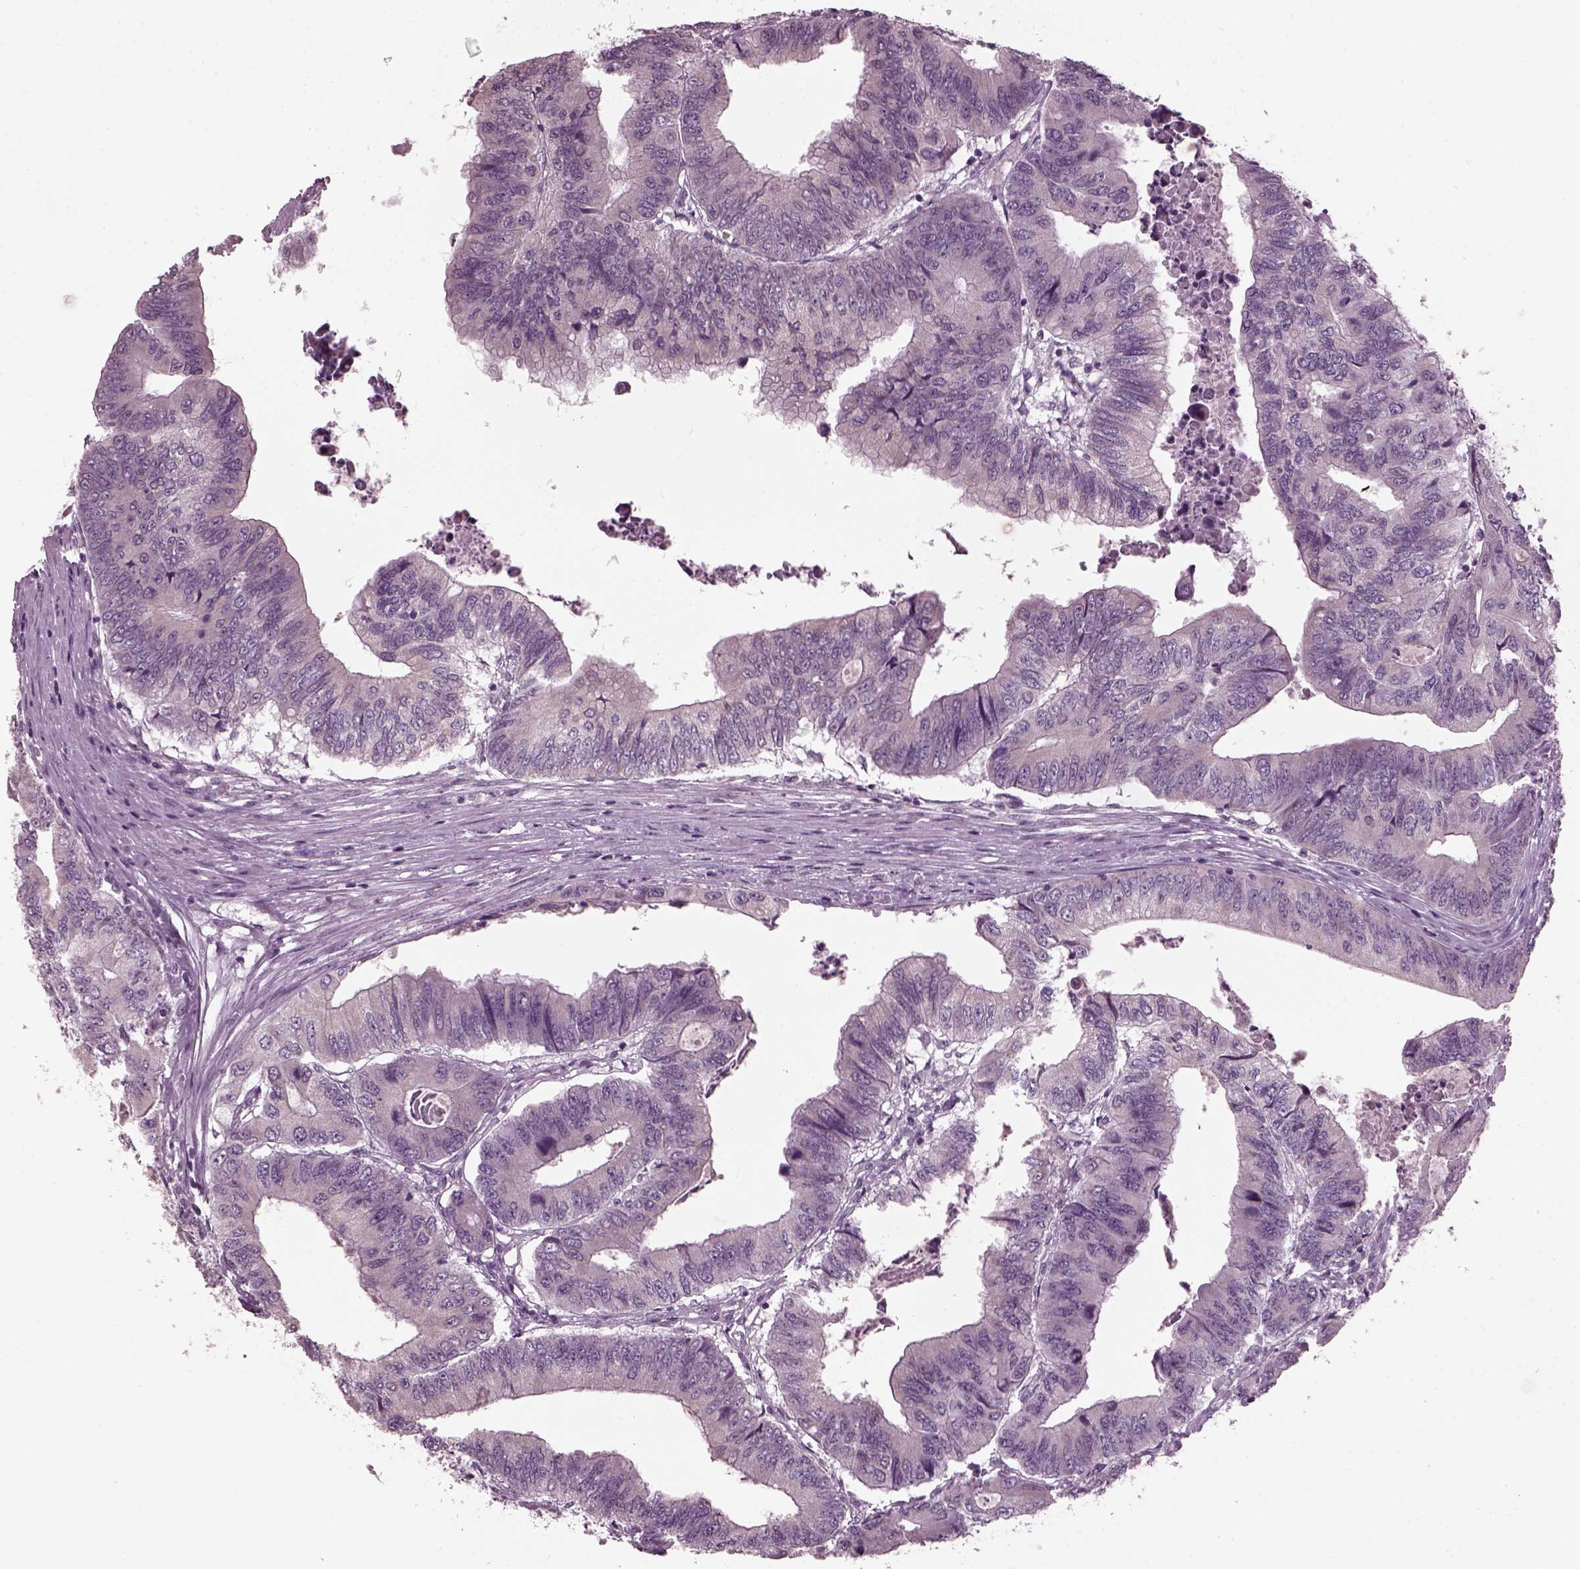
{"staining": {"intensity": "negative", "quantity": "none", "location": "none"}, "tissue": "colorectal cancer", "cell_type": "Tumor cells", "image_type": "cancer", "snomed": [{"axis": "morphology", "description": "Adenocarcinoma, NOS"}, {"axis": "topography", "description": "Colon"}], "caption": "Human adenocarcinoma (colorectal) stained for a protein using immunohistochemistry reveals no positivity in tumor cells.", "gene": "CLCN4", "patient": {"sex": "male", "age": 53}}